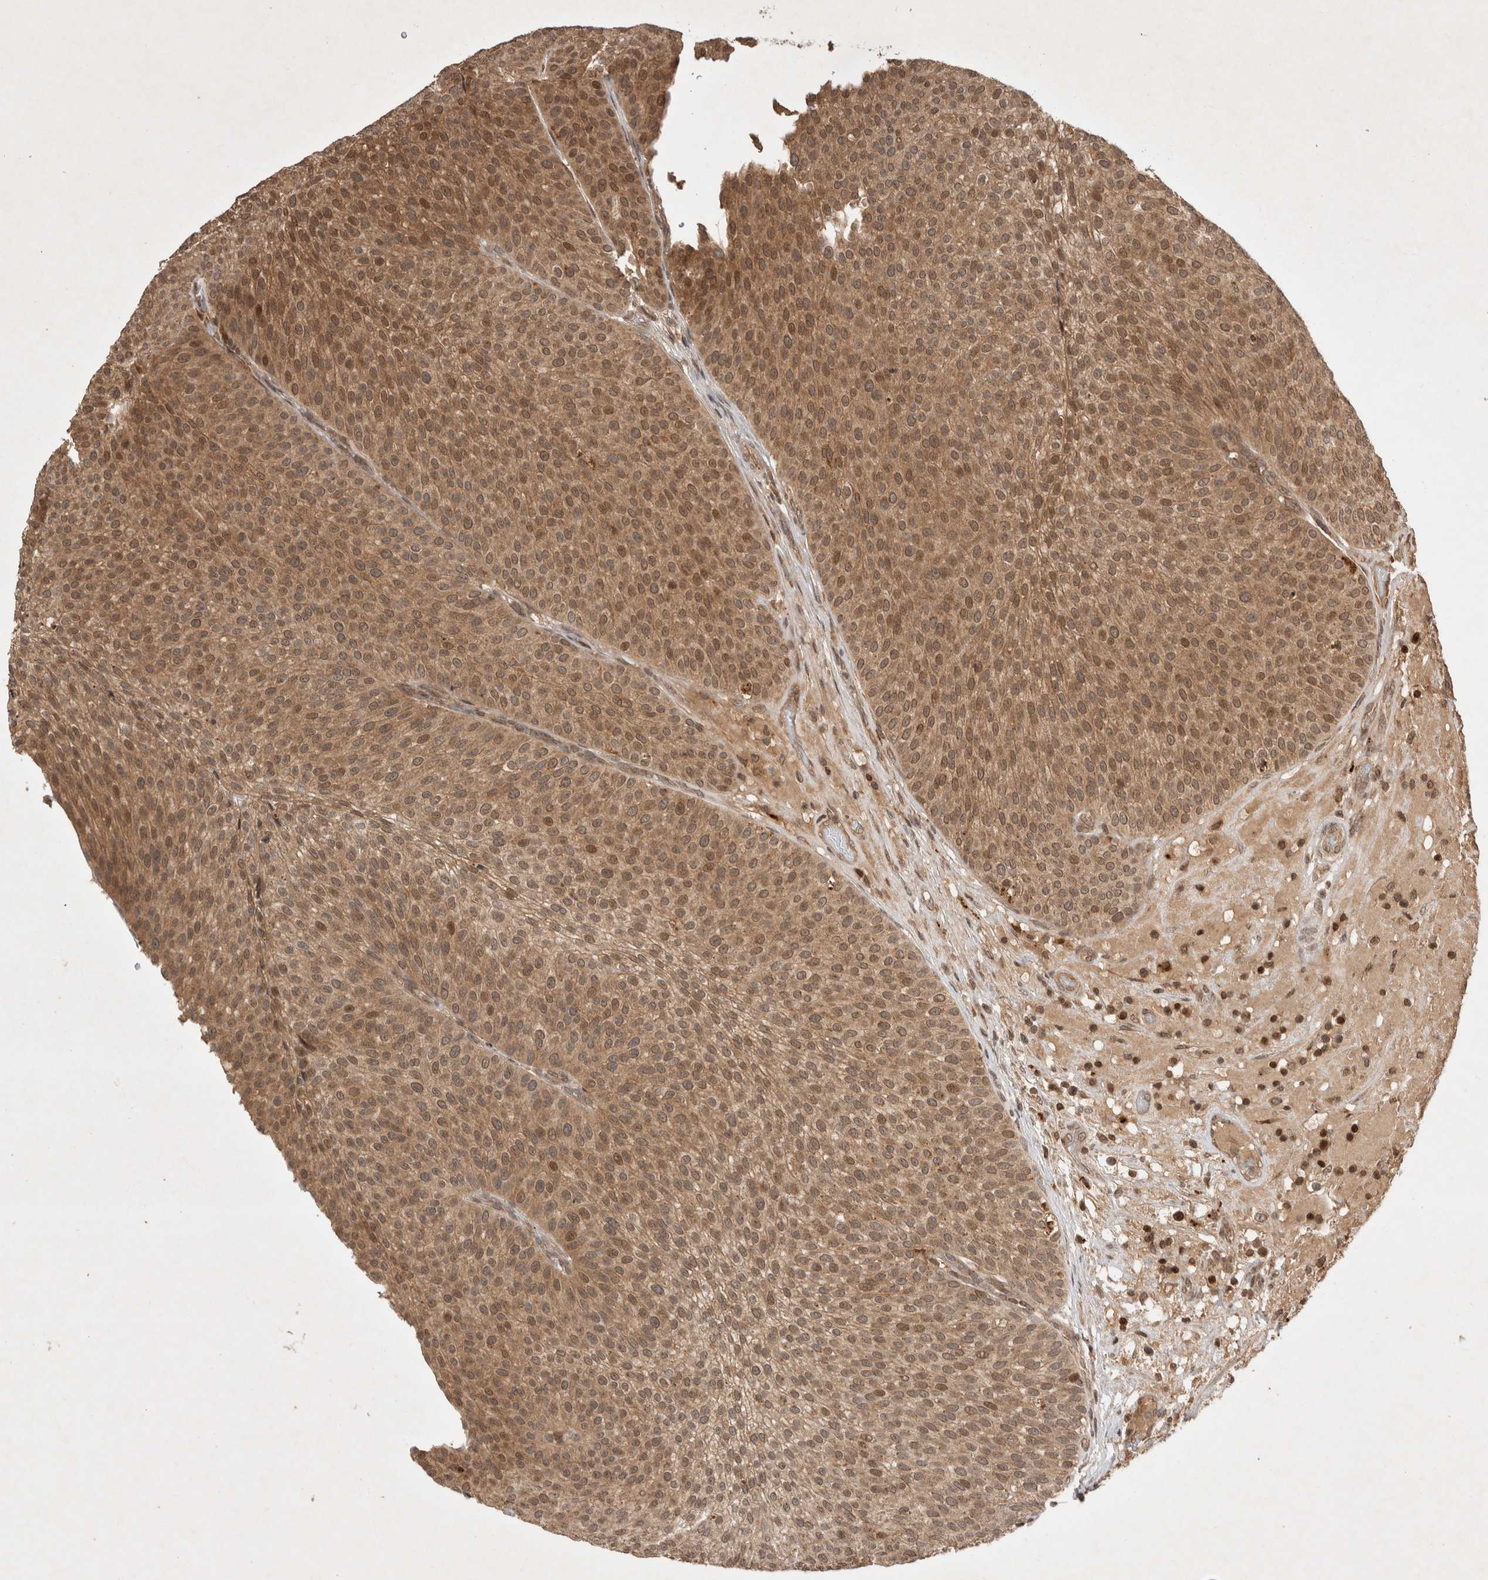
{"staining": {"intensity": "moderate", "quantity": ">75%", "location": "cytoplasmic/membranous"}, "tissue": "urothelial cancer", "cell_type": "Tumor cells", "image_type": "cancer", "snomed": [{"axis": "morphology", "description": "Normal tissue, NOS"}, {"axis": "morphology", "description": "Urothelial carcinoma, Low grade"}, {"axis": "topography", "description": "Smooth muscle"}, {"axis": "topography", "description": "Urinary bladder"}], "caption": "This is a photomicrograph of immunohistochemistry staining of urothelial cancer, which shows moderate staining in the cytoplasmic/membranous of tumor cells.", "gene": "FAM221A", "patient": {"sex": "male", "age": 60}}